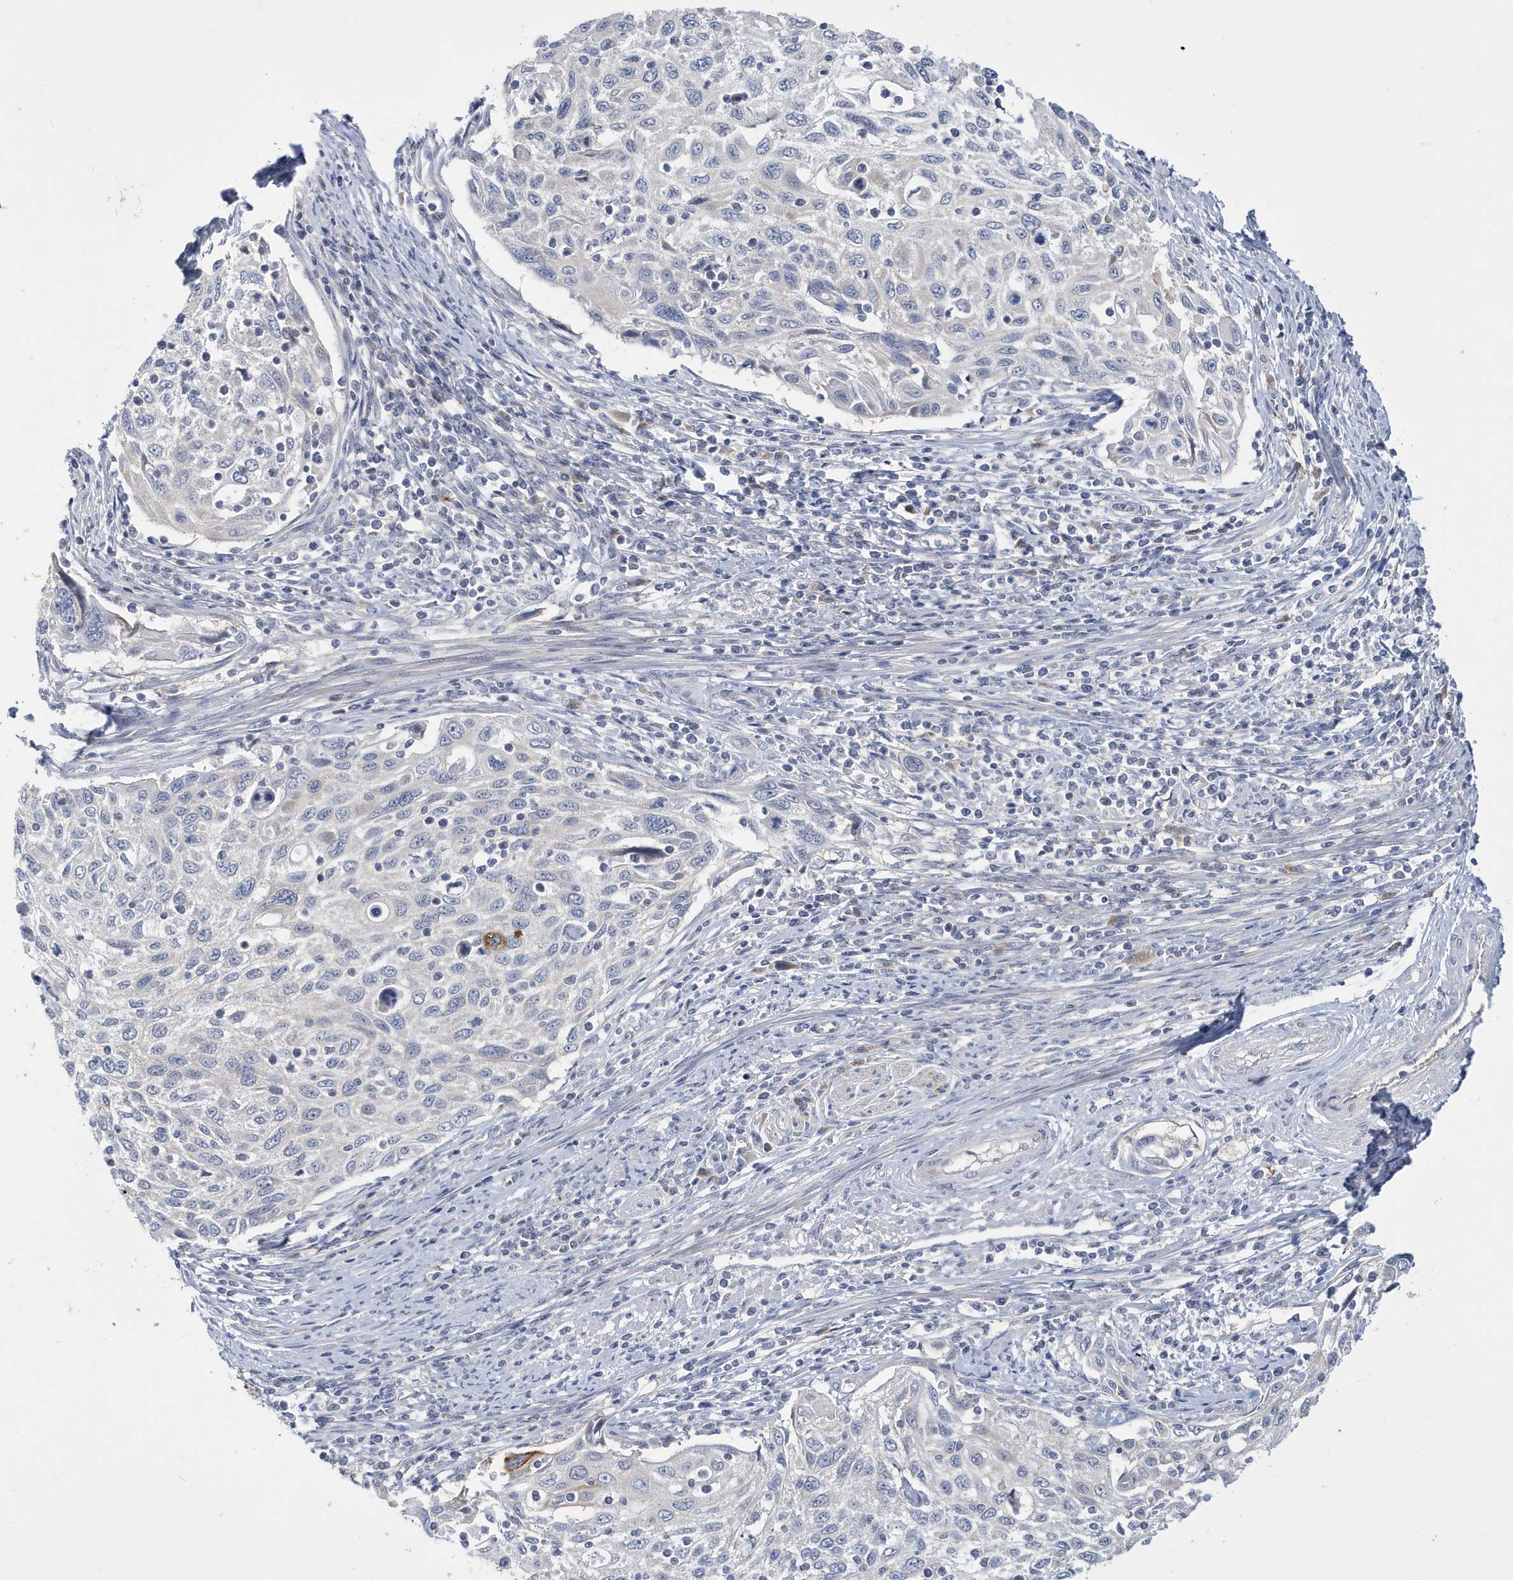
{"staining": {"intensity": "strong", "quantity": "<25%", "location": "nuclear"}, "tissue": "cervical cancer", "cell_type": "Tumor cells", "image_type": "cancer", "snomed": [{"axis": "morphology", "description": "Squamous cell carcinoma, NOS"}, {"axis": "topography", "description": "Cervix"}], "caption": "Immunohistochemistry staining of cervical squamous cell carcinoma, which demonstrates medium levels of strong nuclear positivity in approximately <25% of tumor cells indicating strong nuclear protein positivity. The staining was performed using DAB (brown) for protein detection and nuclei were counterstained in hematoxylin (blue).", "gene": "ZNF654", "patient": {"sex": "female", "age": 70}}